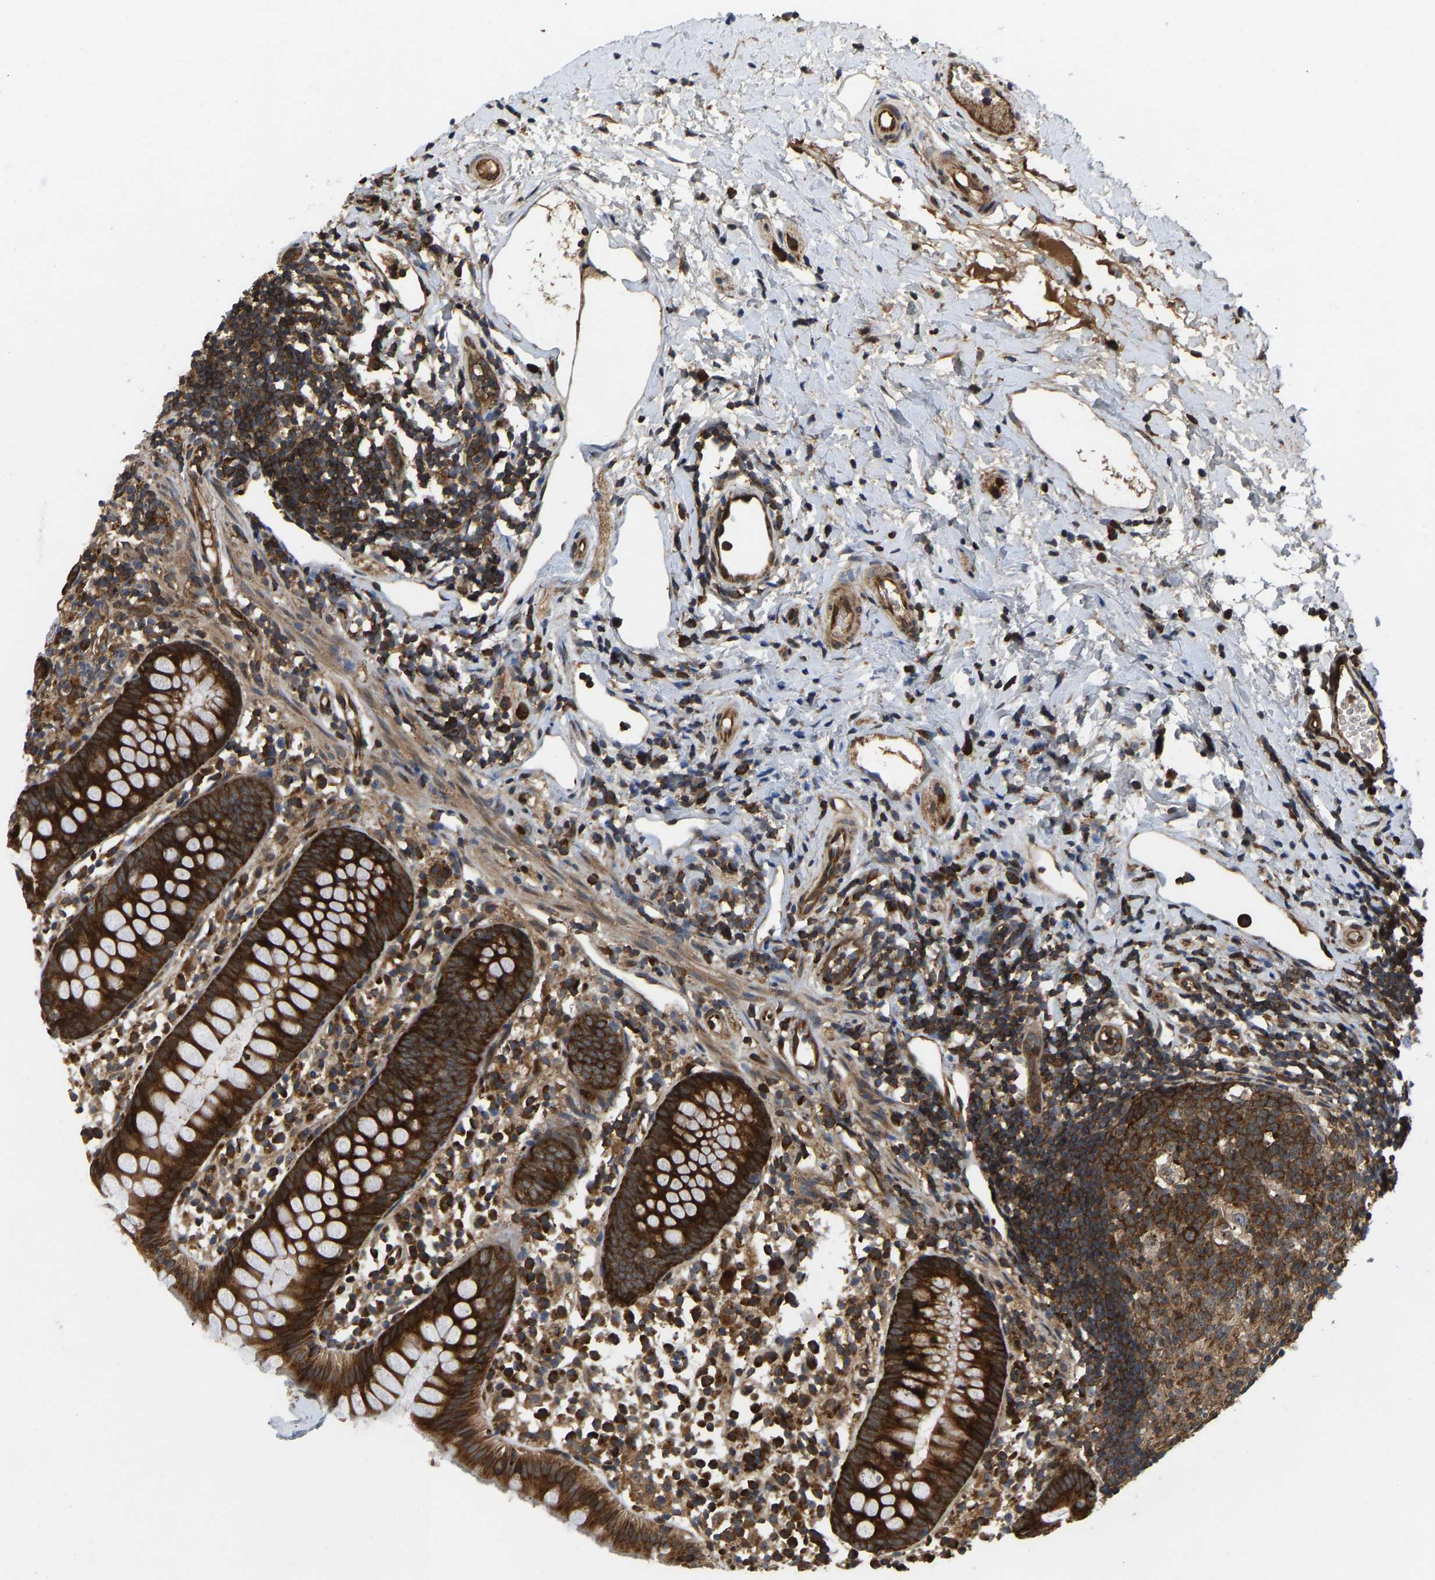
{"staining": {"intensity": "strong", "quantity": ">75%", "location": "cytoplasmic/membranous"}, "tissue": "appendix", "cell_type": "Glandular cells", "image_type": "normal", "snomed": [{"axis": "morphology", "description": "Normal tissue, NOS"}, {"axis": "topography", "description": "Appendix"}], "caption": "Protein analysis of benign appendix shows strong cytoplasmic/membranous positivity in approximately >75% of glandular cells. Nuclei are stained in blue.", "gene": "RASGRF2", "patient": {"sex": "female", "age": 20}}